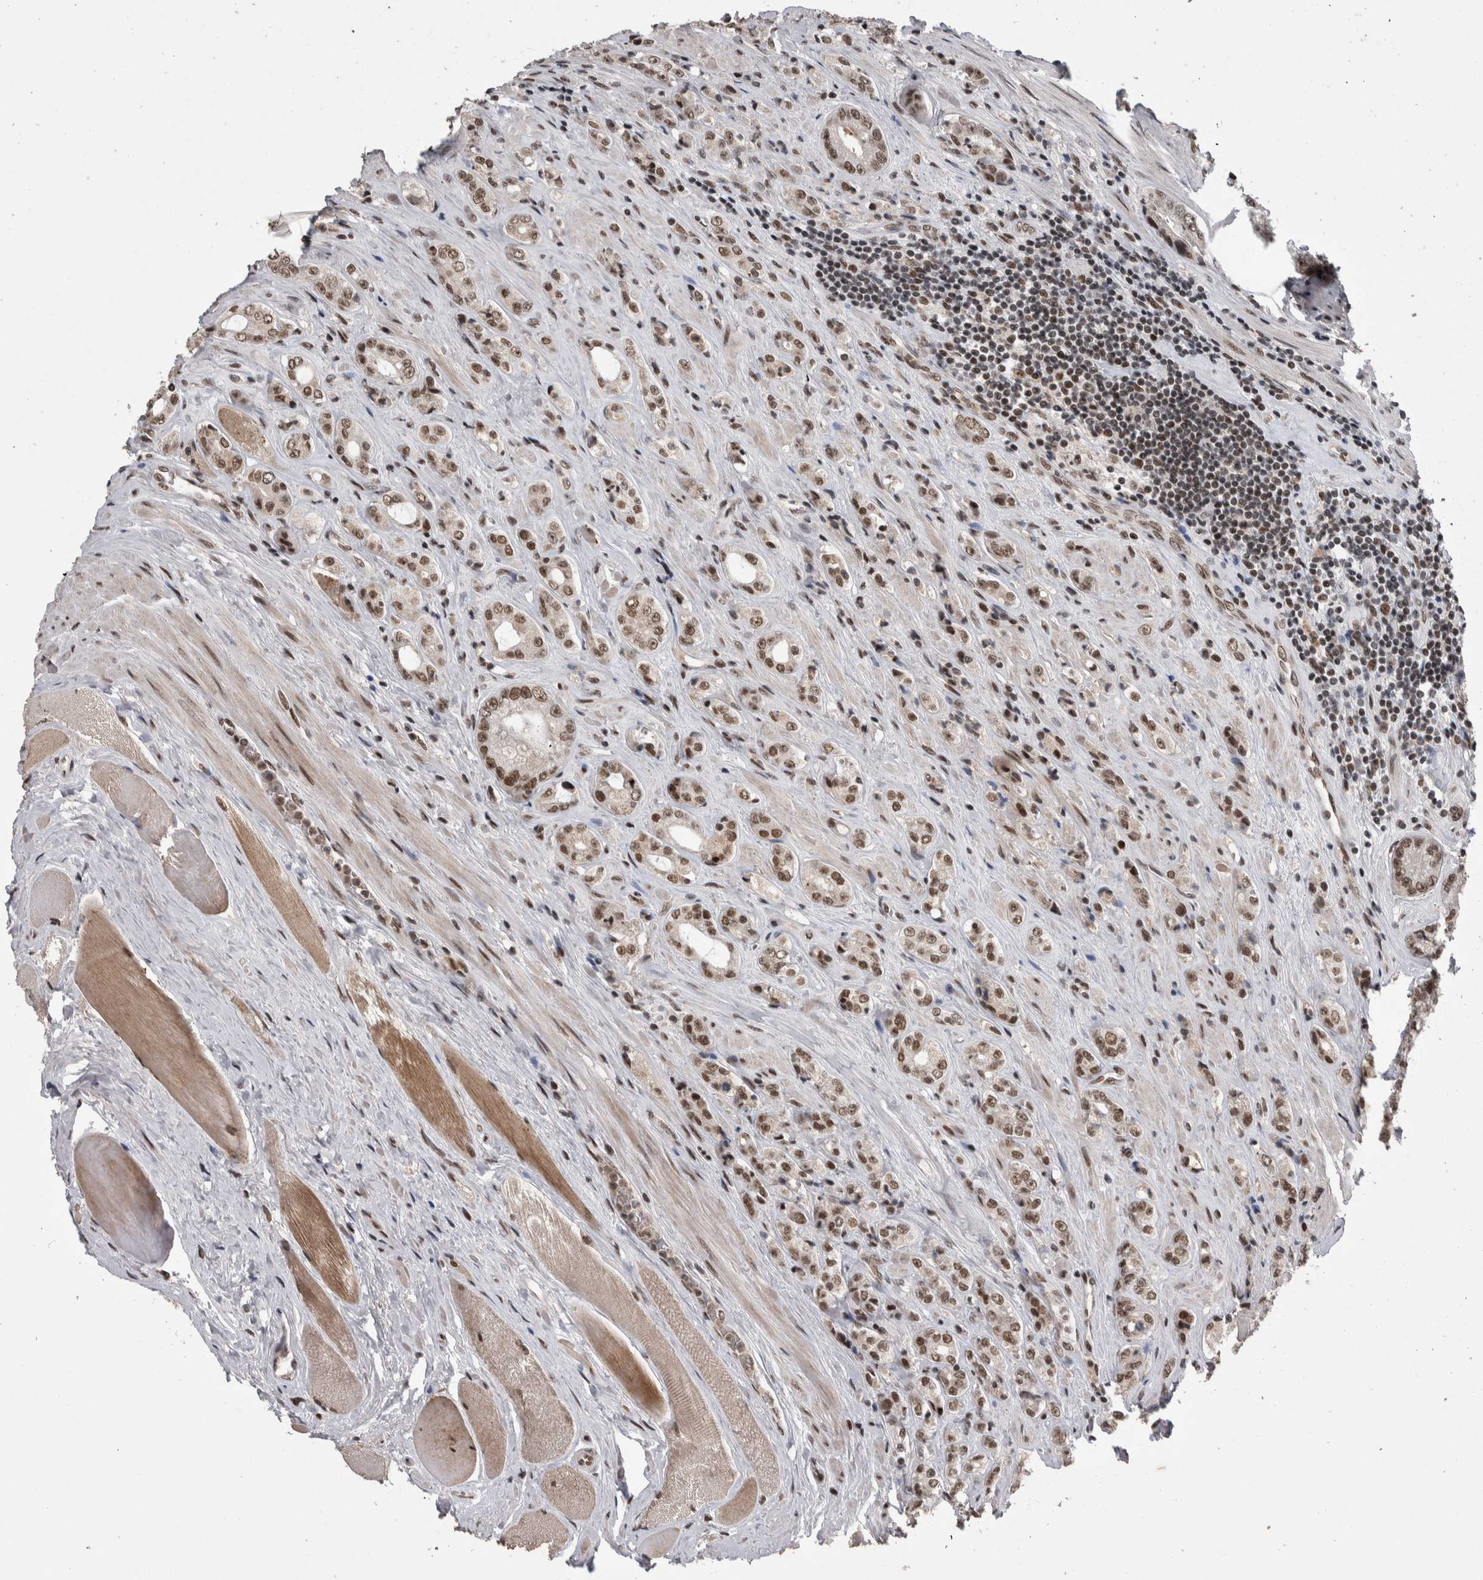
{"staining": {"intensity": "moderate", "quantity": ">75%", "location": "nuclear"}, "tissue": "prostate cancer", "cell_type": "Tumor cells", "image_type": "cancer", "snomed": [{"axis": "morphology", "description": "Adenocarcinoma, High grade"}, {"axis": "topography", "description": "Prostate"}], "caption": "Immunohistochemical staining of human prostate cancer exhibits moderate nuclear protein expression in about >75% of tumor cells. (DAB (3,3'-diaminobenzidine) = brown stain, brightfield microscopy at high magnification).", "gene": "DMTF1", "patient": {"sex": "male", "age": 61}}